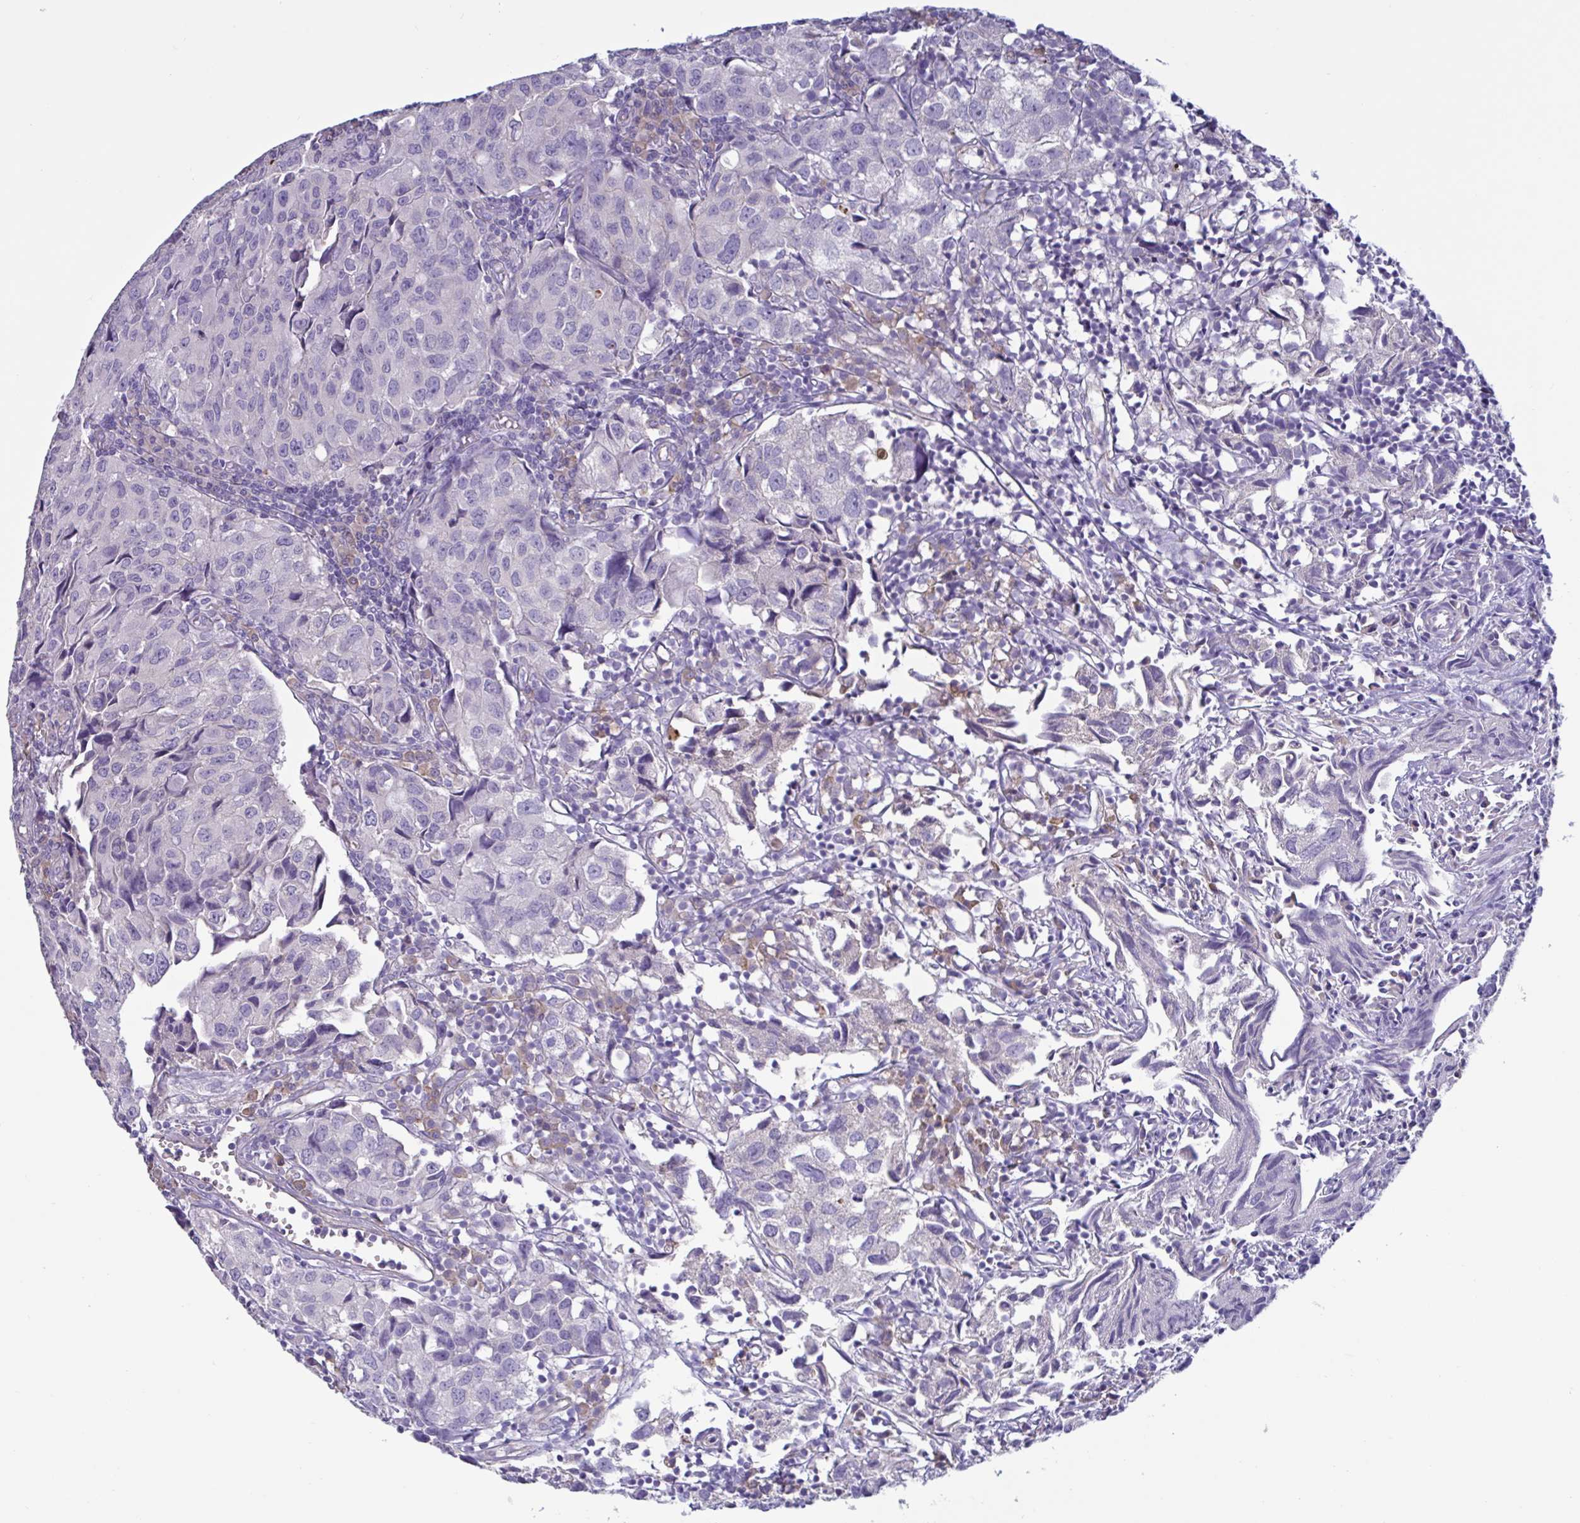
{"staining": {"intensity": "negative", "quantity": "none", "location": "none"}, "tissue": "urothelial cancer", "cell_type": "Tumor cells", "image_type": "cancer", "snomed": [{"axis": "morphology", "description": "Urothelial carcinoma, High grade"}, {"axis": "topography", "description": "Urinary bladder"}], "caption": "Immunohistochemical staining of urothelial cancer shows no significant staining in tumor cells.", "gene": "SLC66A1", "patient": {"sex": "female", "age": 75}}